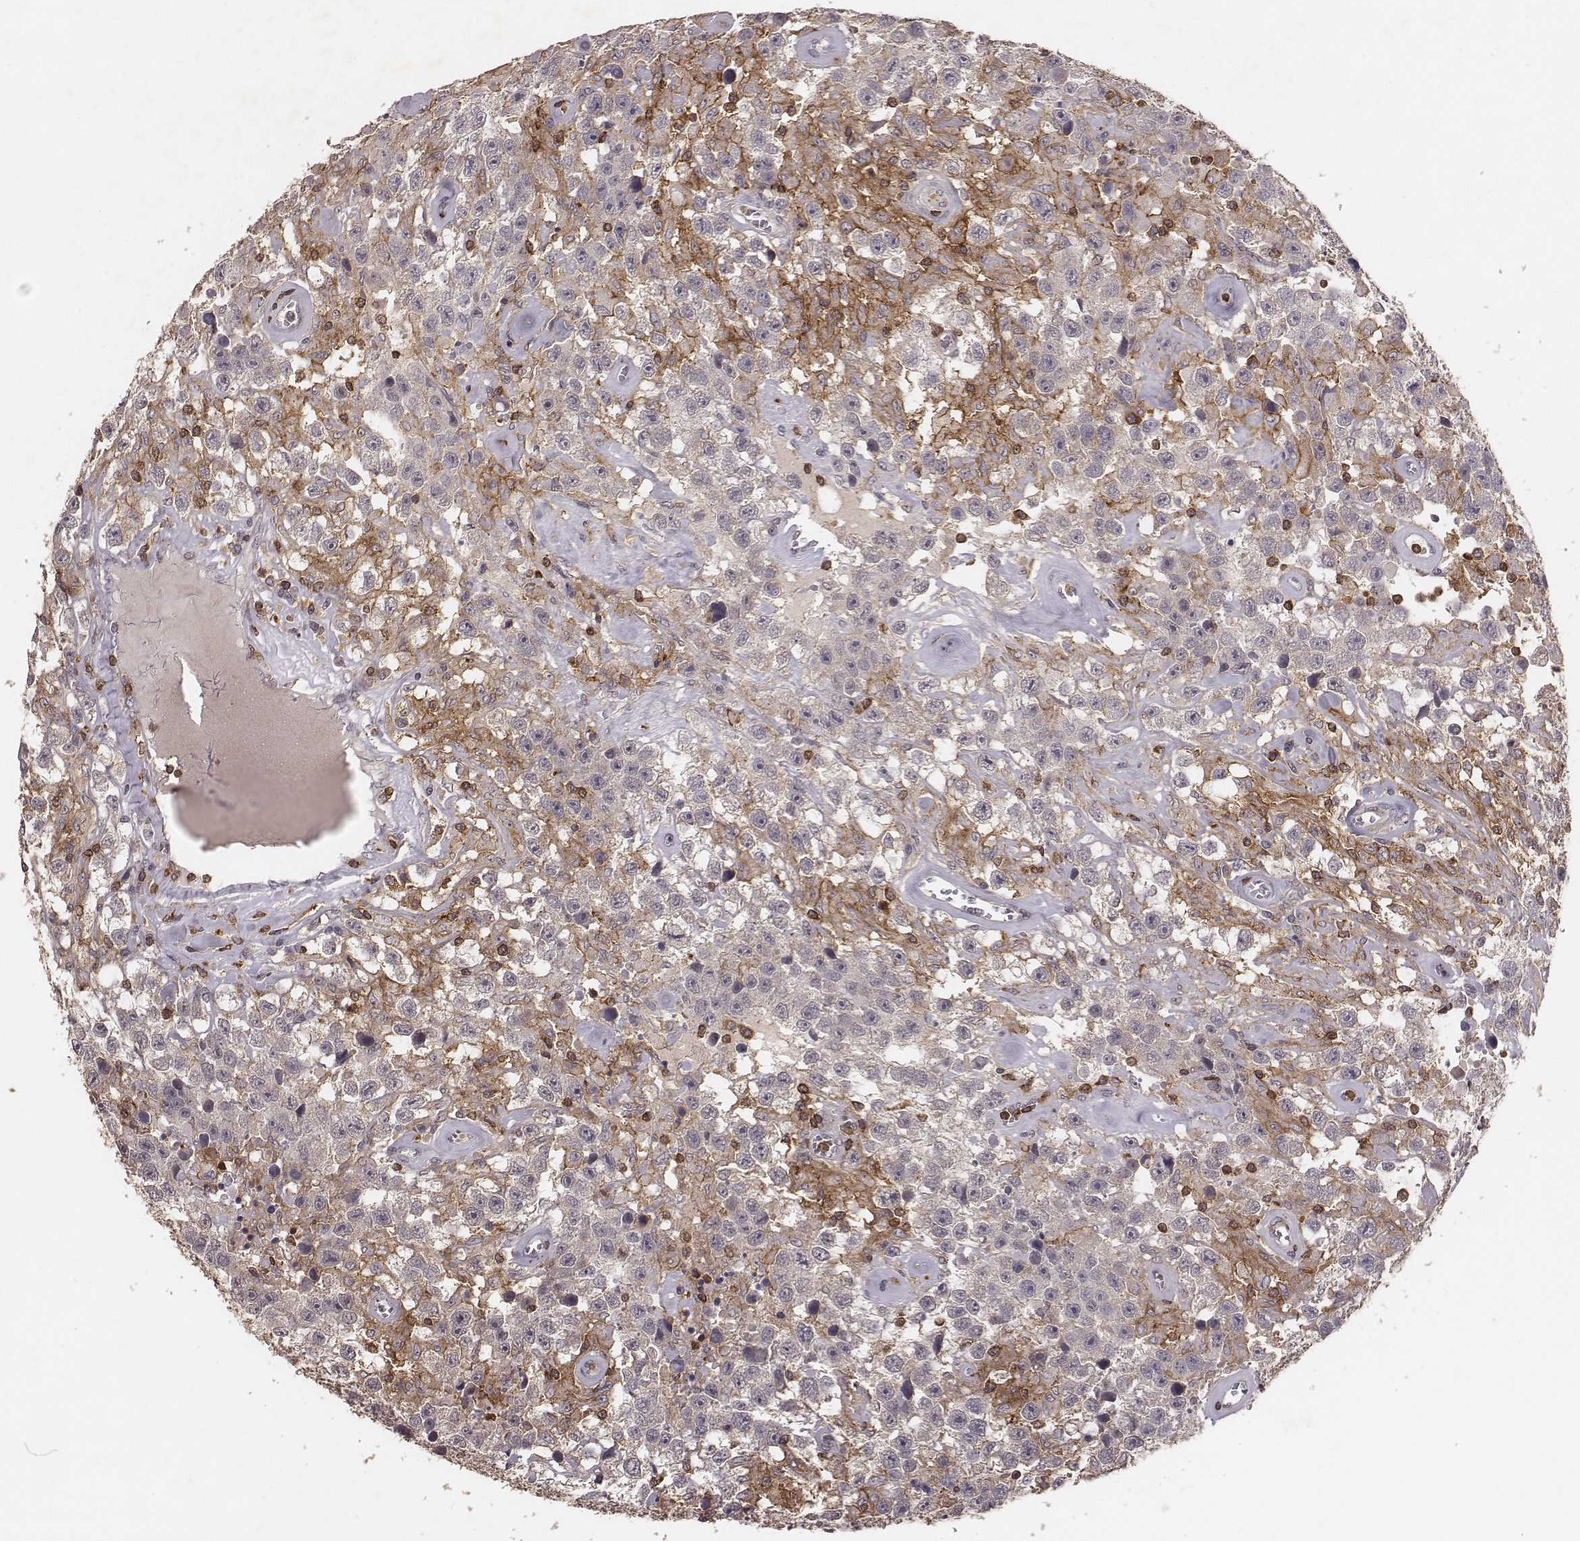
{"staining": {"intensity": "negative", "quantity": "none", "location": "none"}, "tissue": "testis cancer", "cell_type": "Tumor cells", "image_type": "cancer", "snomed": [{"axis": "morphology", "description": "Seminoma, NOS"}, {"axis": "topography", "description": "Testis"}], "caption": "DAB immunohistochemical staining of testis seminoma shows no significant expression in tumor cells. The staining was performed using DAB to visualize the protein expression in brown, while the nuclei were stained in blue with hematoxylin (Magnification: 20x).", "gene": "PILRA", "patient": {"sex": "male", "age": 43}}